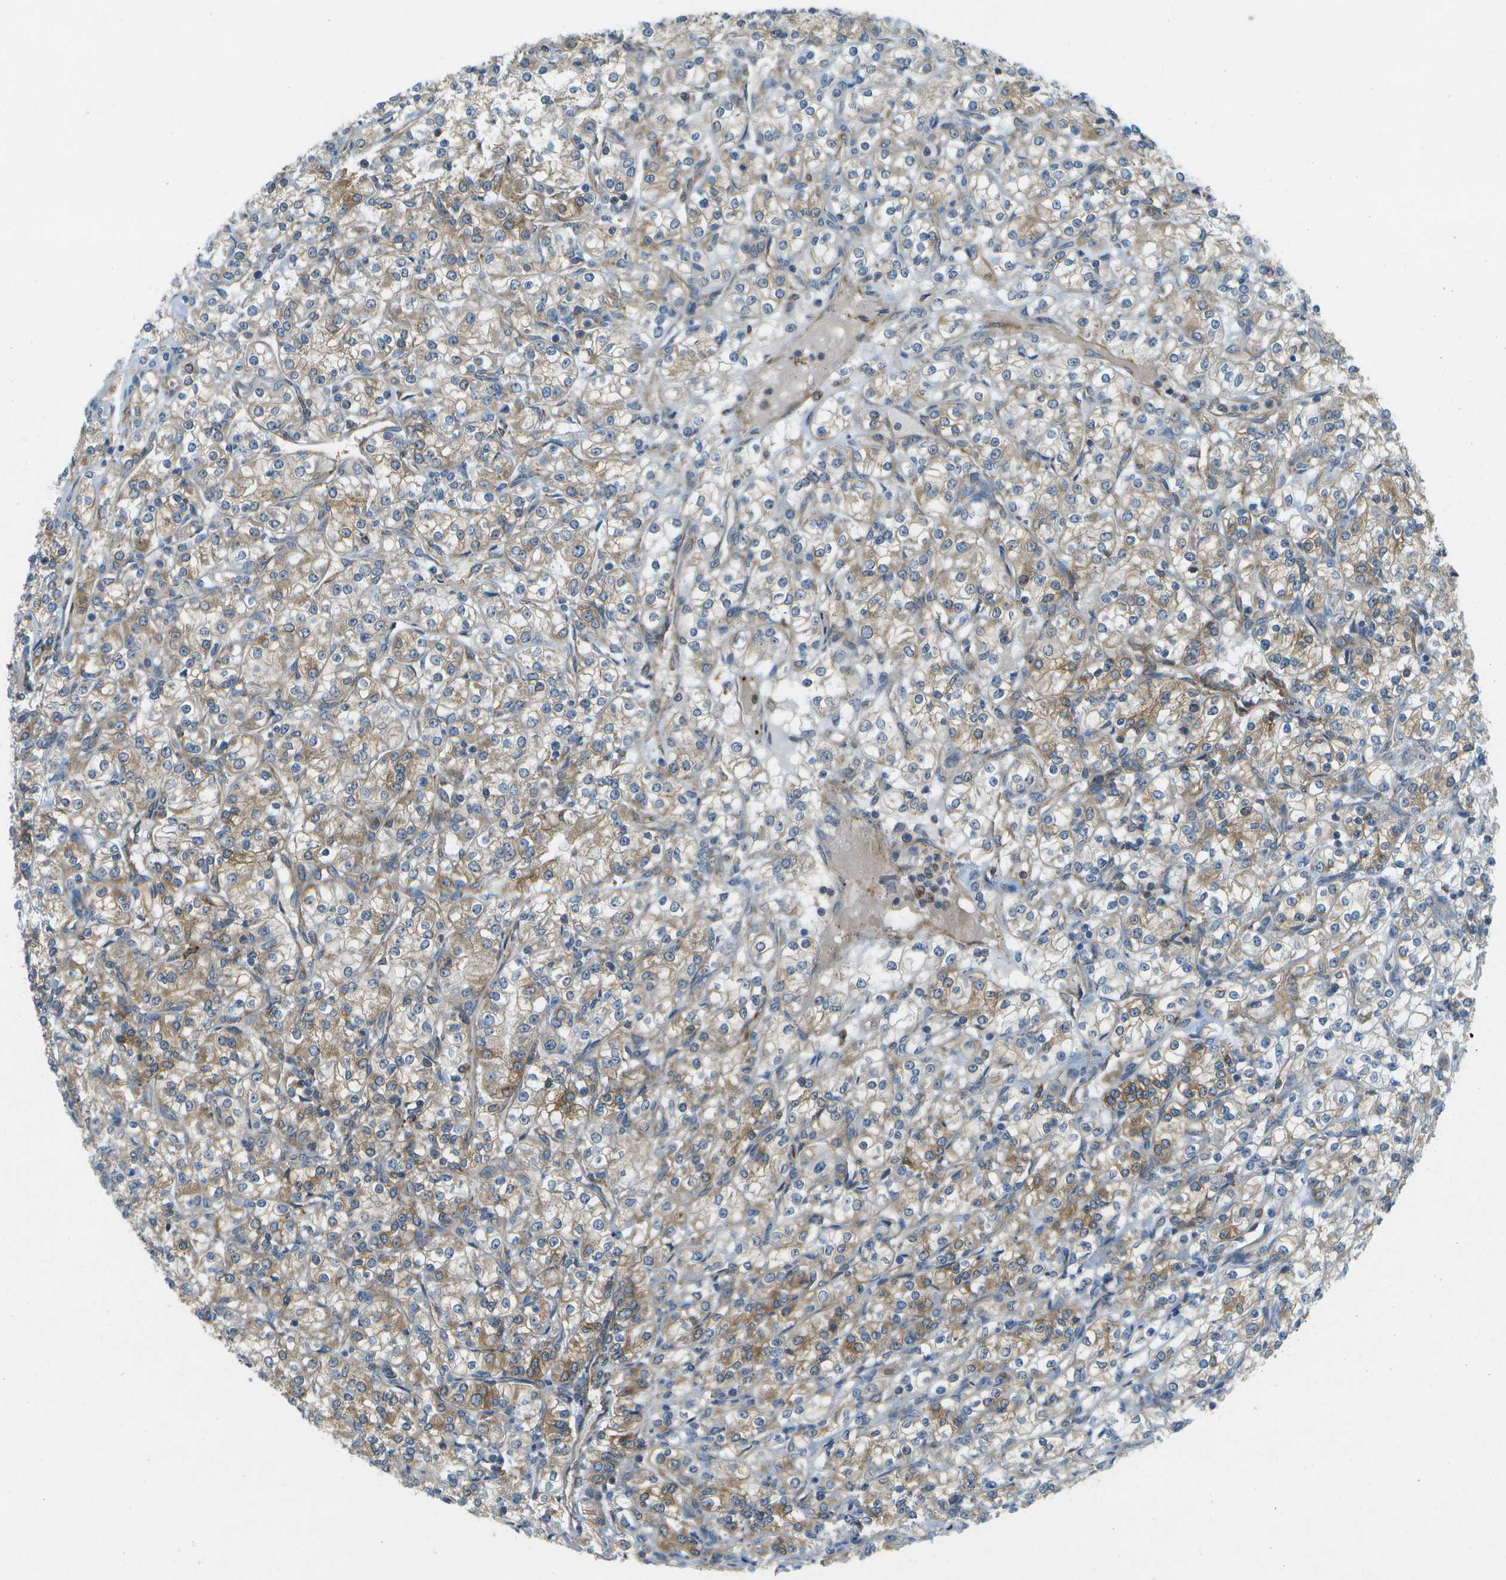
{"staining": {"intensity": "moderate", "quantity": "<25%", "location": "cytoplasmic/membranous"}, "tissue": "renal cancer", "cell_type": "Tumor cells", "image_type": "cancer", "snomed": [{"axis": "morphology", "description": "Adenocarcinoma, NOS"}, {"axis": "topography", "description": "Kidney"}], "caption": "Brown immunohistochemical staining in human renal cancer demonstrates moderate cytoplasmic/membranous positivity in about <25% of tumor cells.", "gene": "WNK2", "patient": {"sex": "male", "age": 77}}